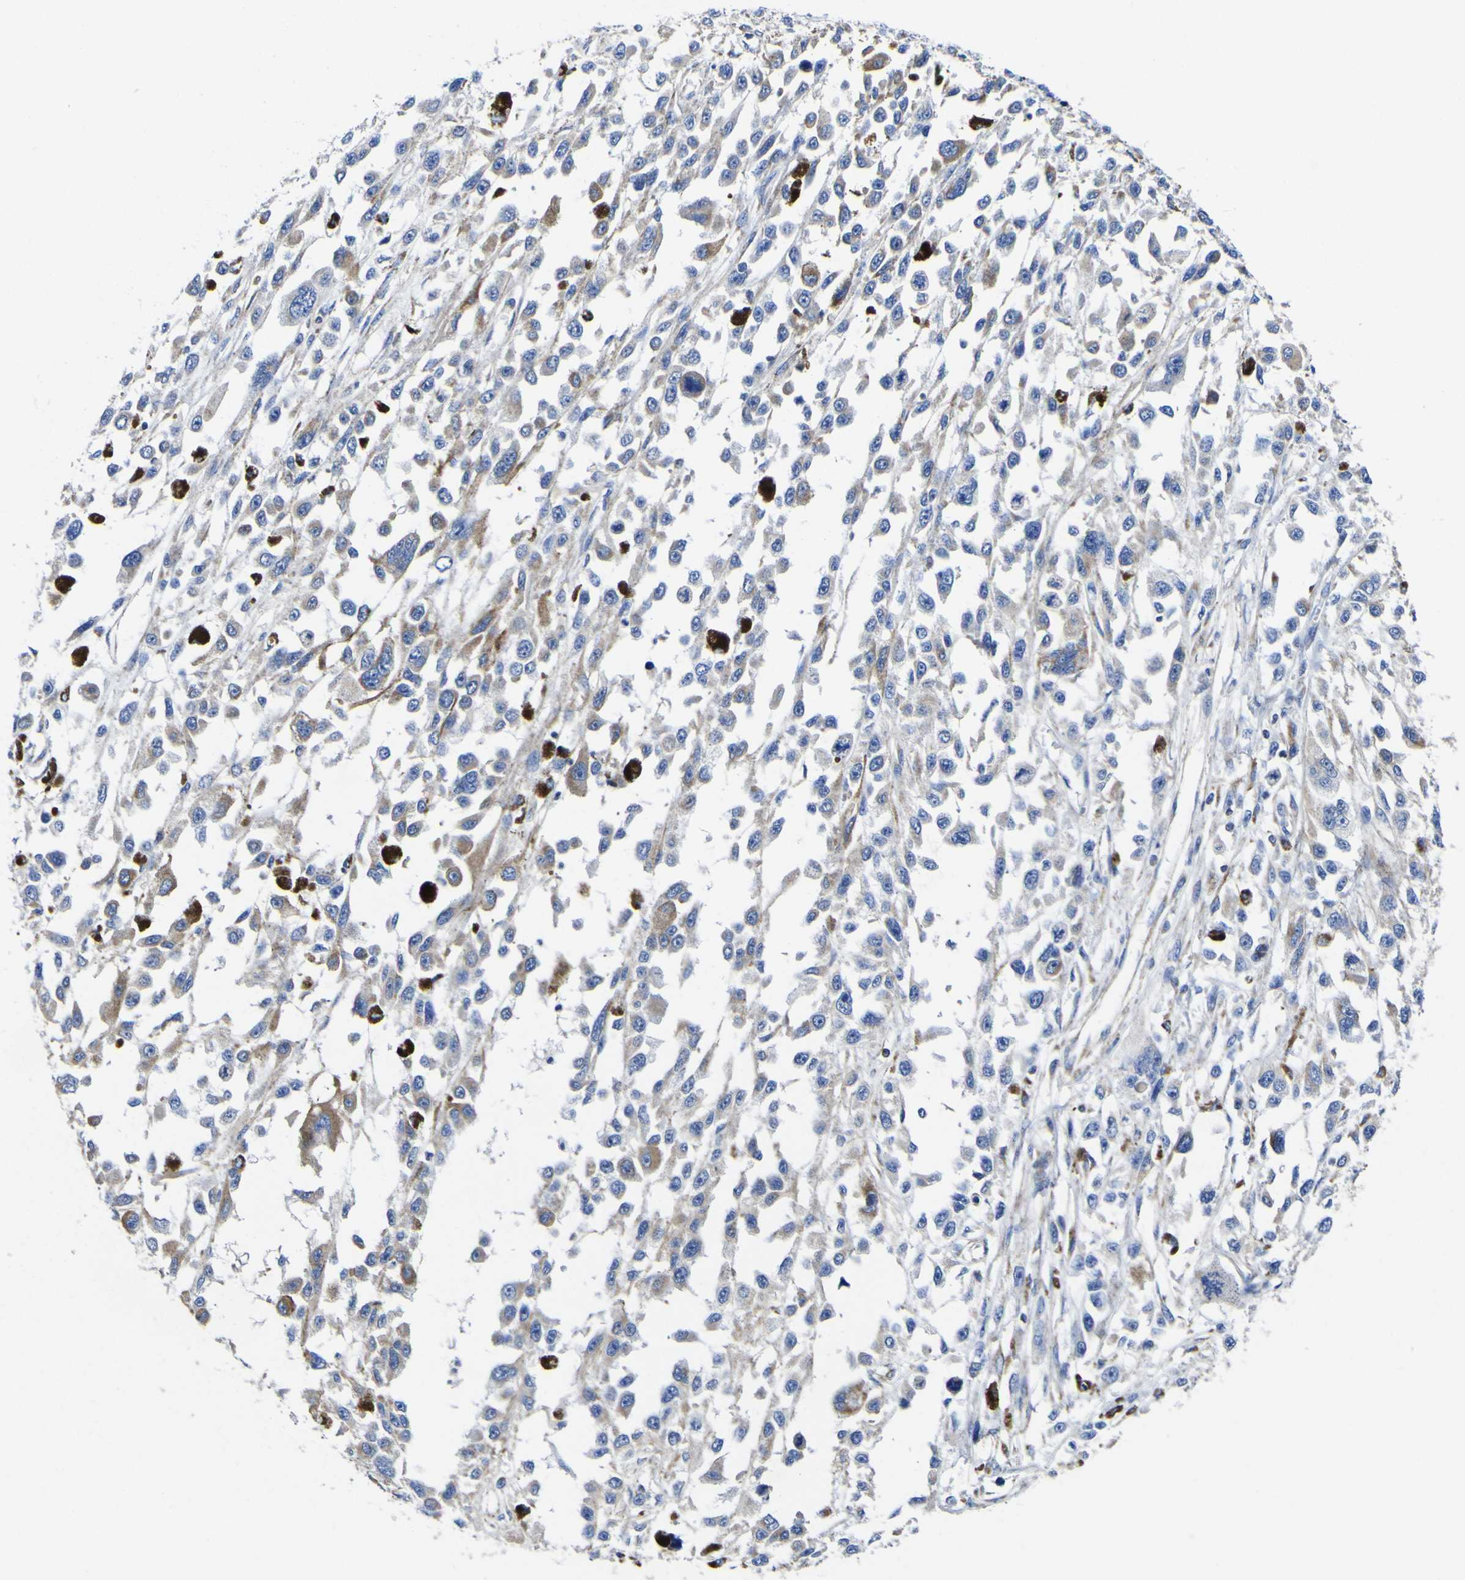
{"staining": {"intensity": "moderate", "quantity": "25%-75%", "location": "cytoplasmic/membranous"}, "tissue": "melanoma", "cell_type": "Tumor cells", "image_type": "cancer", "snomed": [{"axis": "morphology", "description": "Malignant melanoma, Metastatic site"}, {"axis": "topography", "description": "Lymph node"}], "caption": "A high-resolution micrograph shows immunohistochemistry staining of melanoma, which shows moderate cytoplasmic/membranous positivity in about 25%-75% of tumor cells.", "gene": "CCDC90B", "patient": {"sex": "male", "age": 59}}